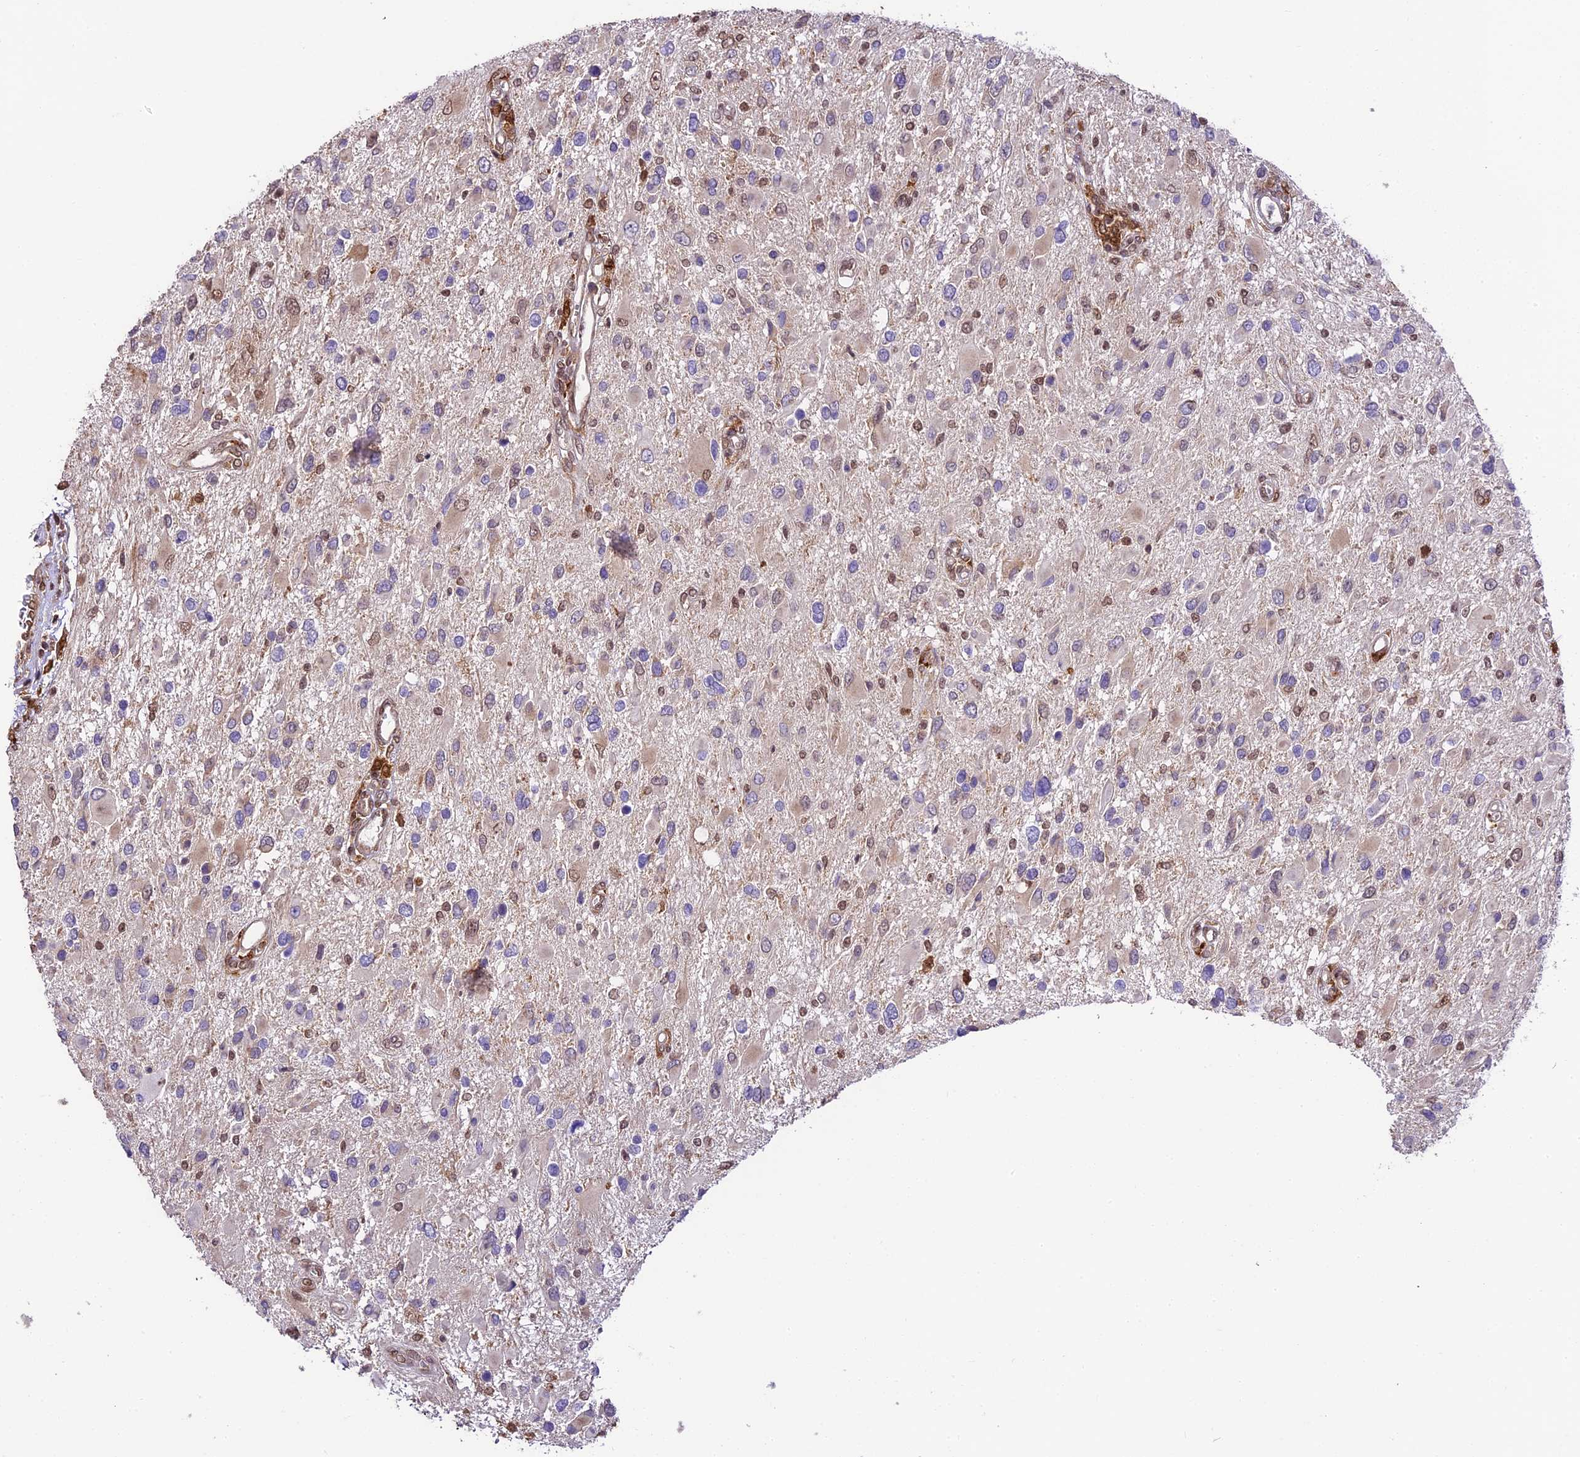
{"staining": {"intensity": "weak", "quantity": "<25%", "location": "cytoplasmic/membranous,nuclear"}, "tissue": "glioma", "cell_type": "Tumor cells", "image_type": "cancer", "snomed": [{"axis": "morphology", "description": "Glioma, malignant, High grade"}, {"axis": "topography", "description": "Brain"}], "caption": "High power microscopy histopathology image of an immunohistochemistry micrograph of high-grade glioma (malignant), revealing no significant staining in tumor cells.", "gene": "TRIM22", "patient": {"sex": "male", "age": 53}}